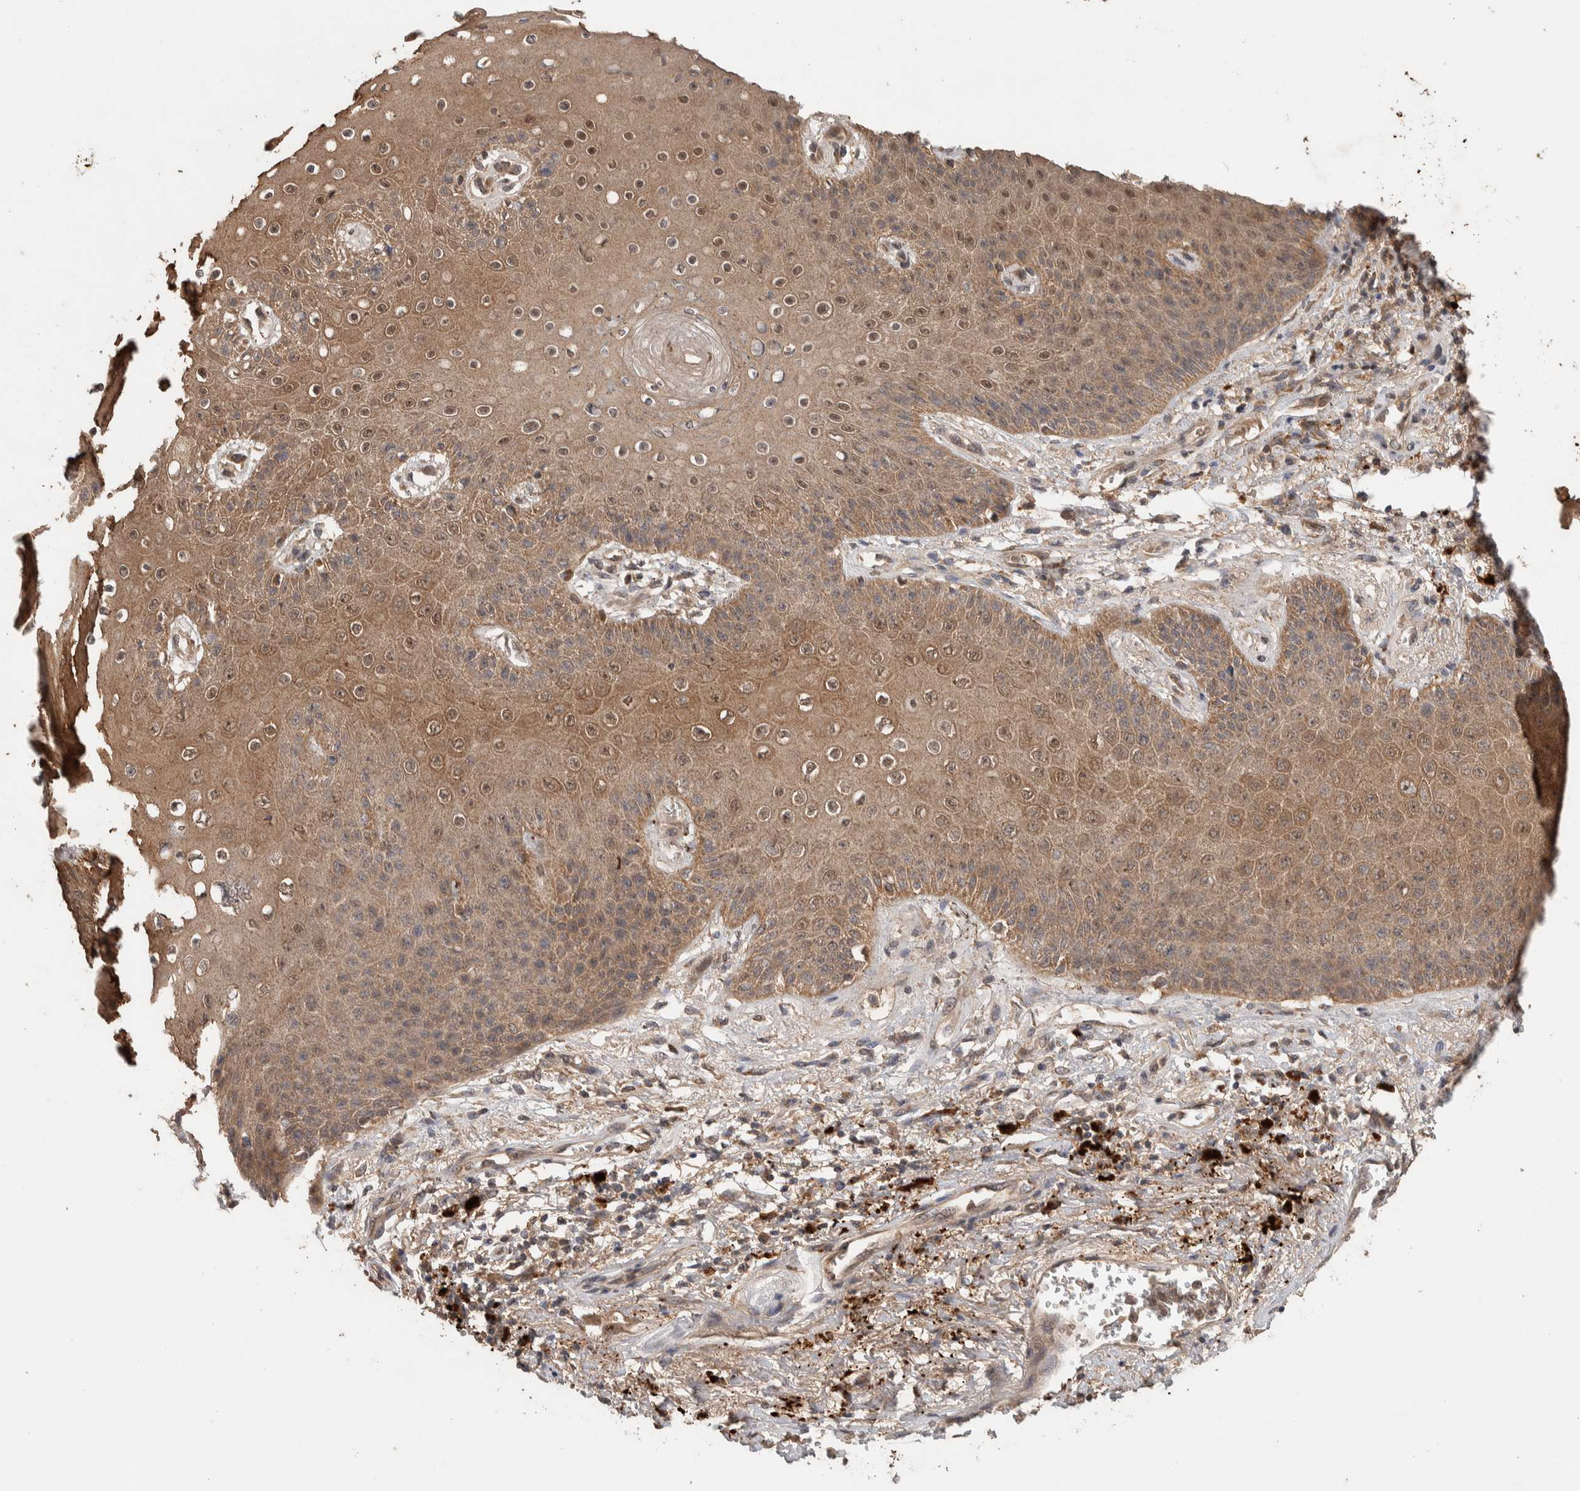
{"staining": {"intensity": "weak", "quantity": ">75%", "location": "cytoplasmic/membranous,nuclear"}, "tissue": "skin", "cell_type": "Epidermal cells", "image_type": "normal", "snomed": [{"axis": "morphology", "description": "Normal tissue, NOS"}, {"axis": "topography", "description": "Anal"}], "caption": "Approximately >75% of epidermal cells in unremarkable skin exhibit weak cytoplasmic/membranous,nuclear protein staining as visualized by brown immunohistochemical staining.", "gene": "KCNJ5", "patient": {"sex": "female", "age": 46}}